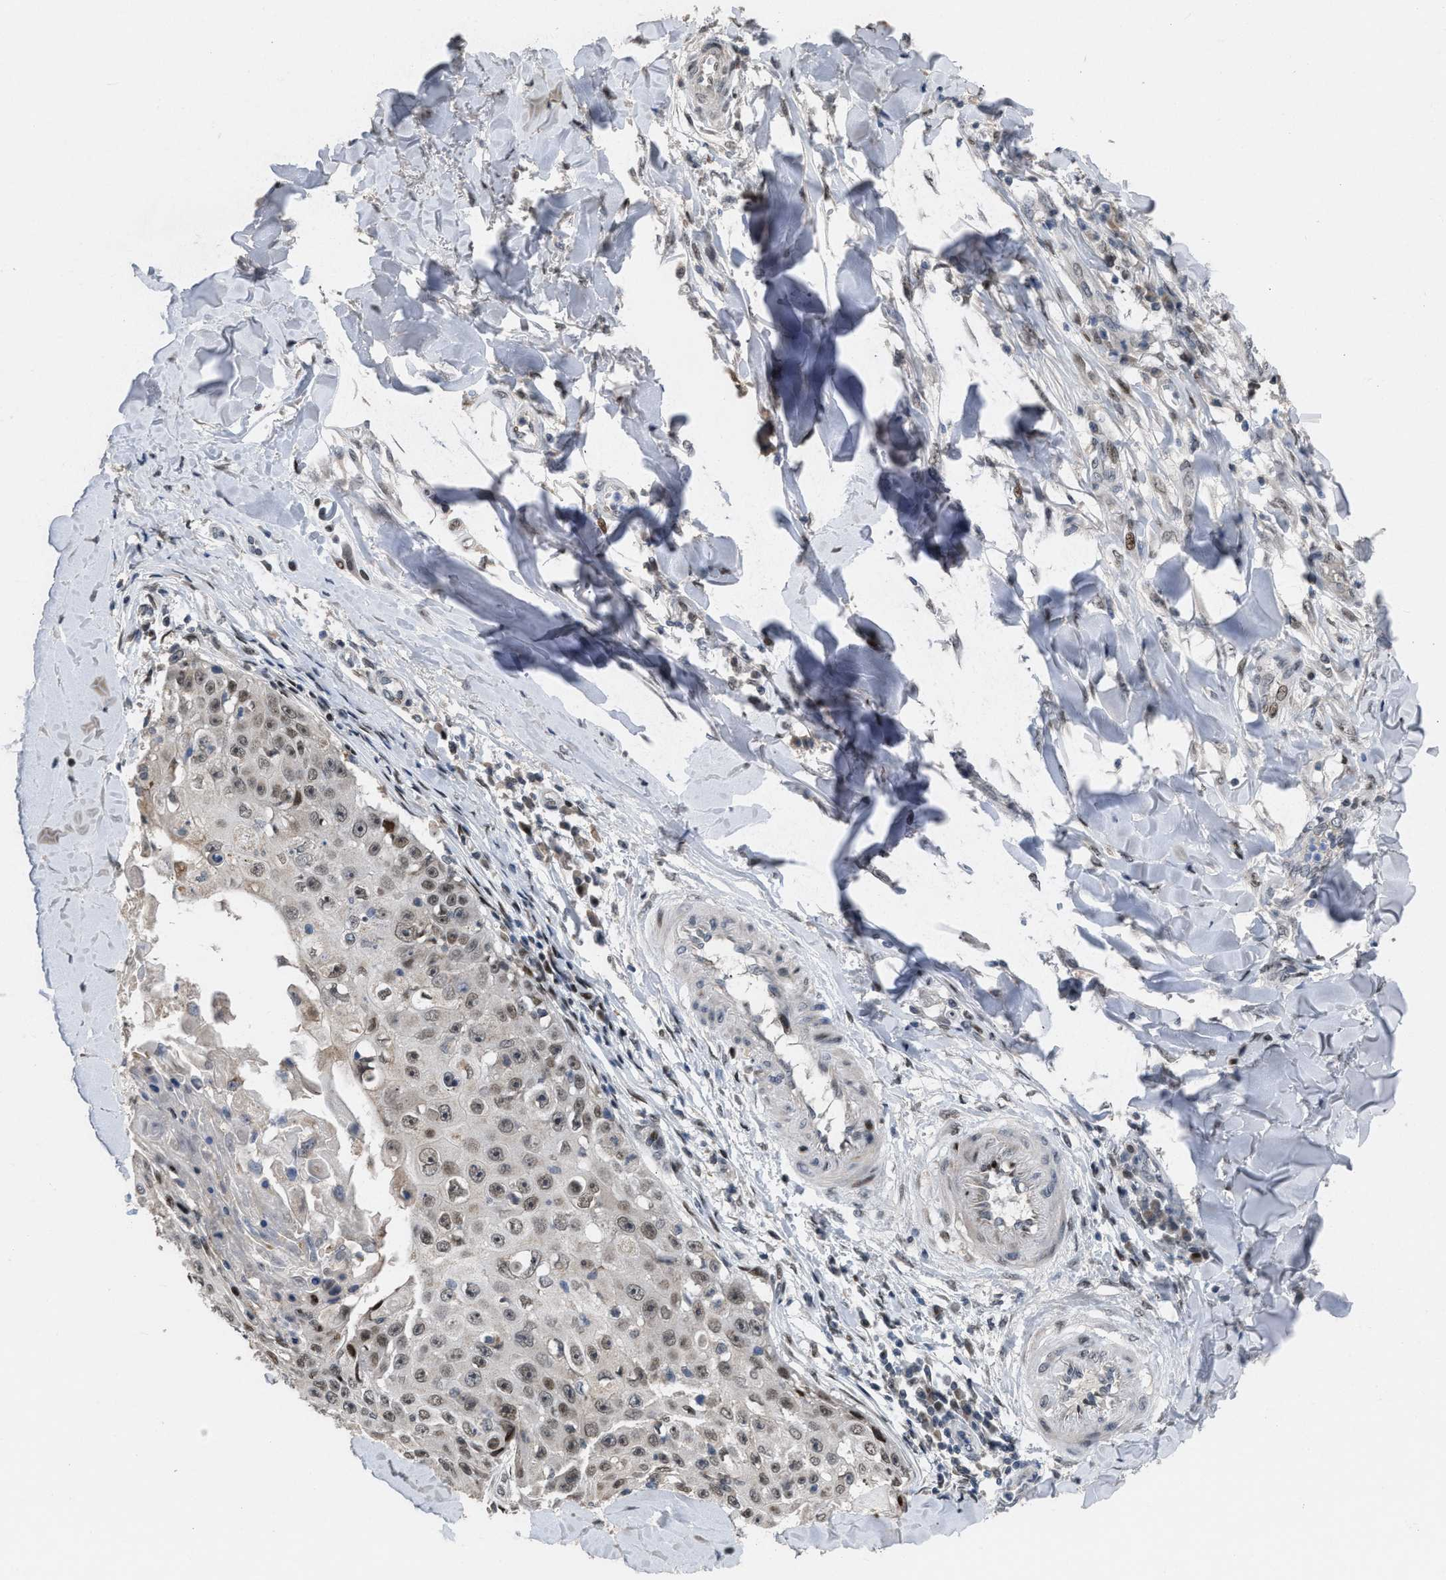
{"staining": {"intensity": "weak", "quantity": ">75%", "location": "nuclear"}, "tissue": "skin cancer", "cell_type": "Tumor cells", "image_type": "cancer", "snomed": [{"axis": "morphology", "description": "Squamous cell carcinoma, NOS"}, {"axis": "topography", "description": "Skin"}], "caption": "This photomicrograph reveals IHC staining of human skin squamous cell carcinoma, with low weak nuclear staining in about >75% of tumor cells.", "gene": "SETDB1", "patient": {"sex": "male", "age": 86}}